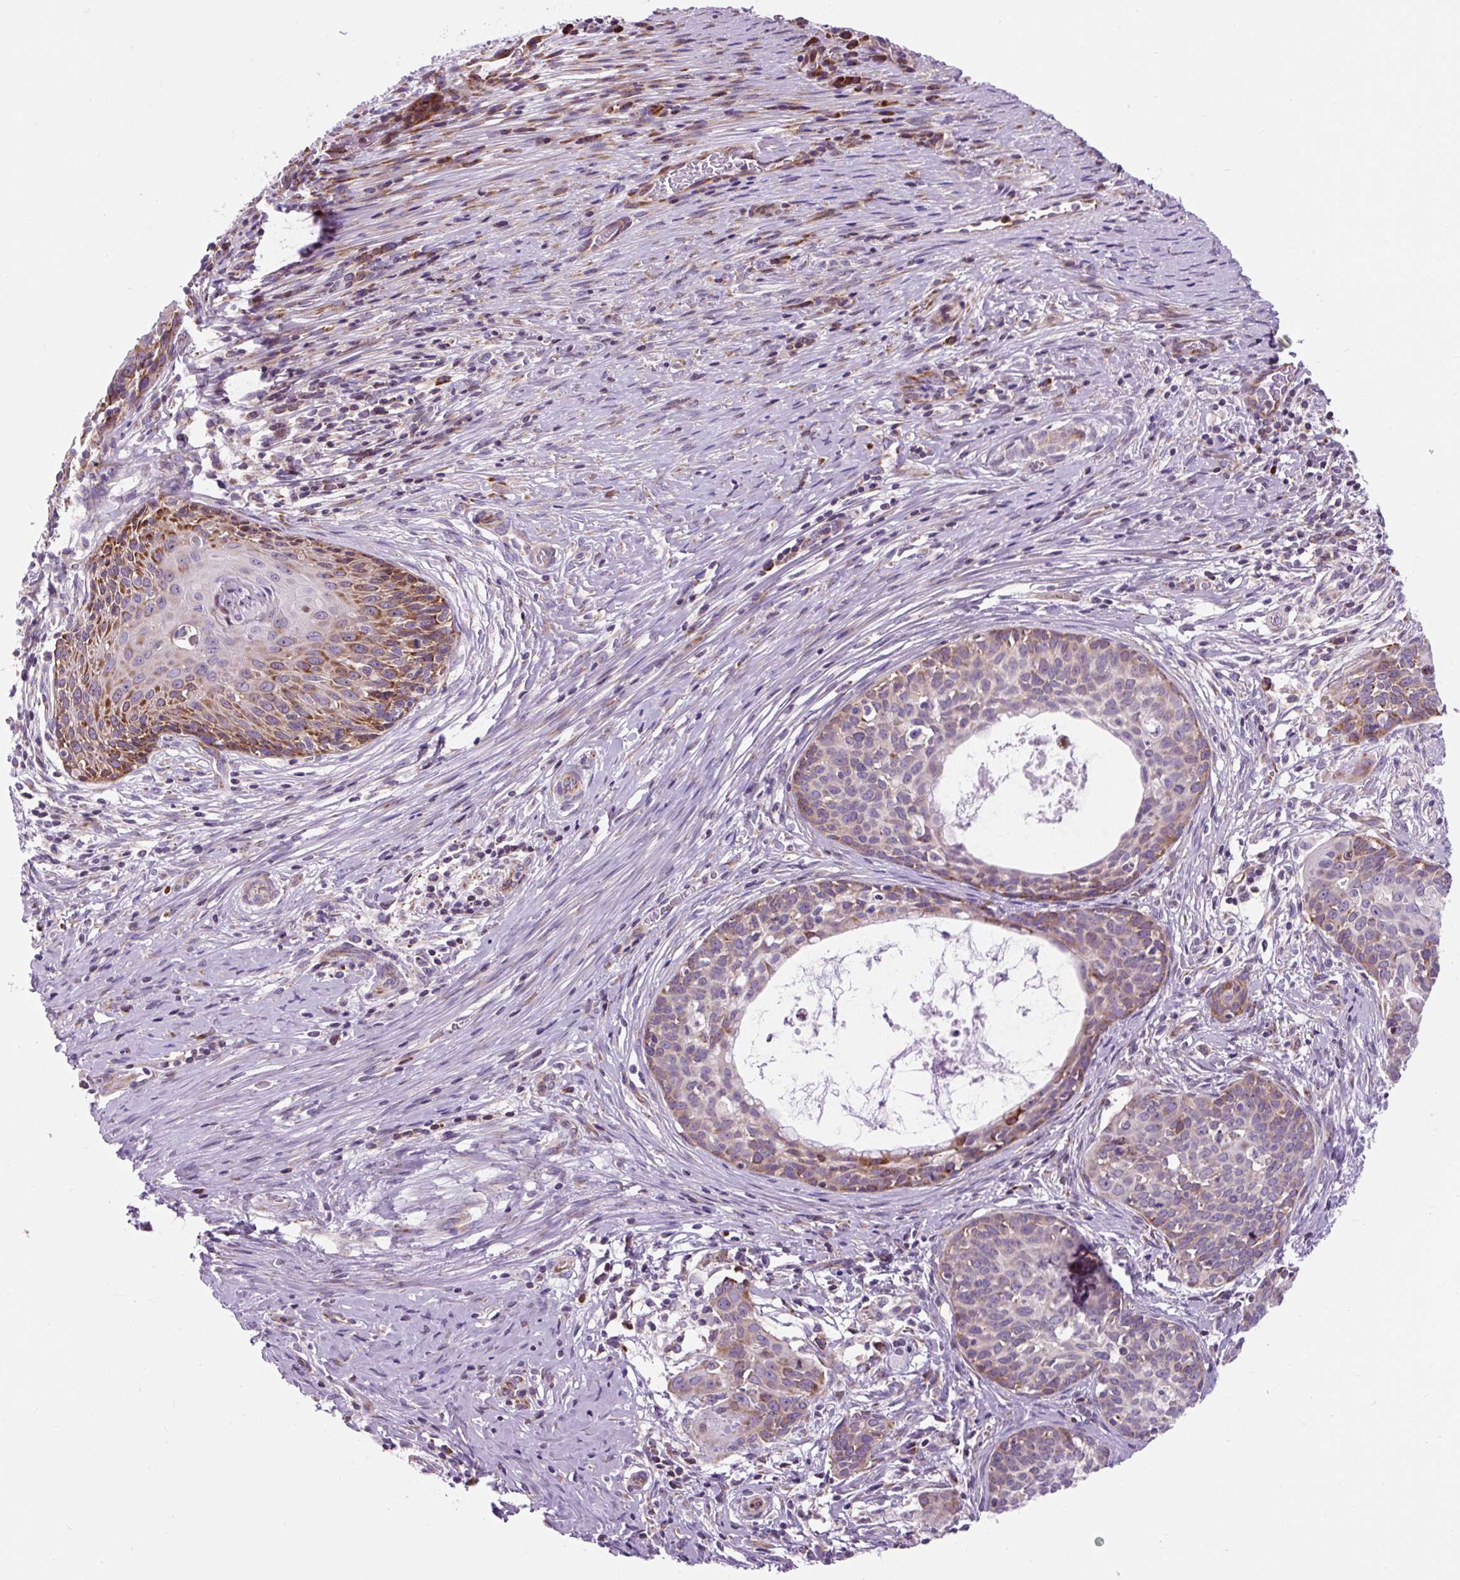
{"staining": {"intensity": "moderate", "quantity": "<25%", "location": "cytoplasmic/membranous"}, "tissue": "cervical cancer", "cell_type": "Tumor cells", "image_type": "cancer", "snomed": [{"axis": "morphology", "description": "Squamous cell carcinoma, NOS"}, {"axis": "morphology", "description": "Adenocarcinoma, NOS"}, {"axis": "topography", "description": "Cervix"}], "caption": "Cervical squamous cell carcinoma stained with a protein marker displays moderate staining in tumor cells.", "gene": "CISD3", "patient": {"sex": "female", "age": 52}}